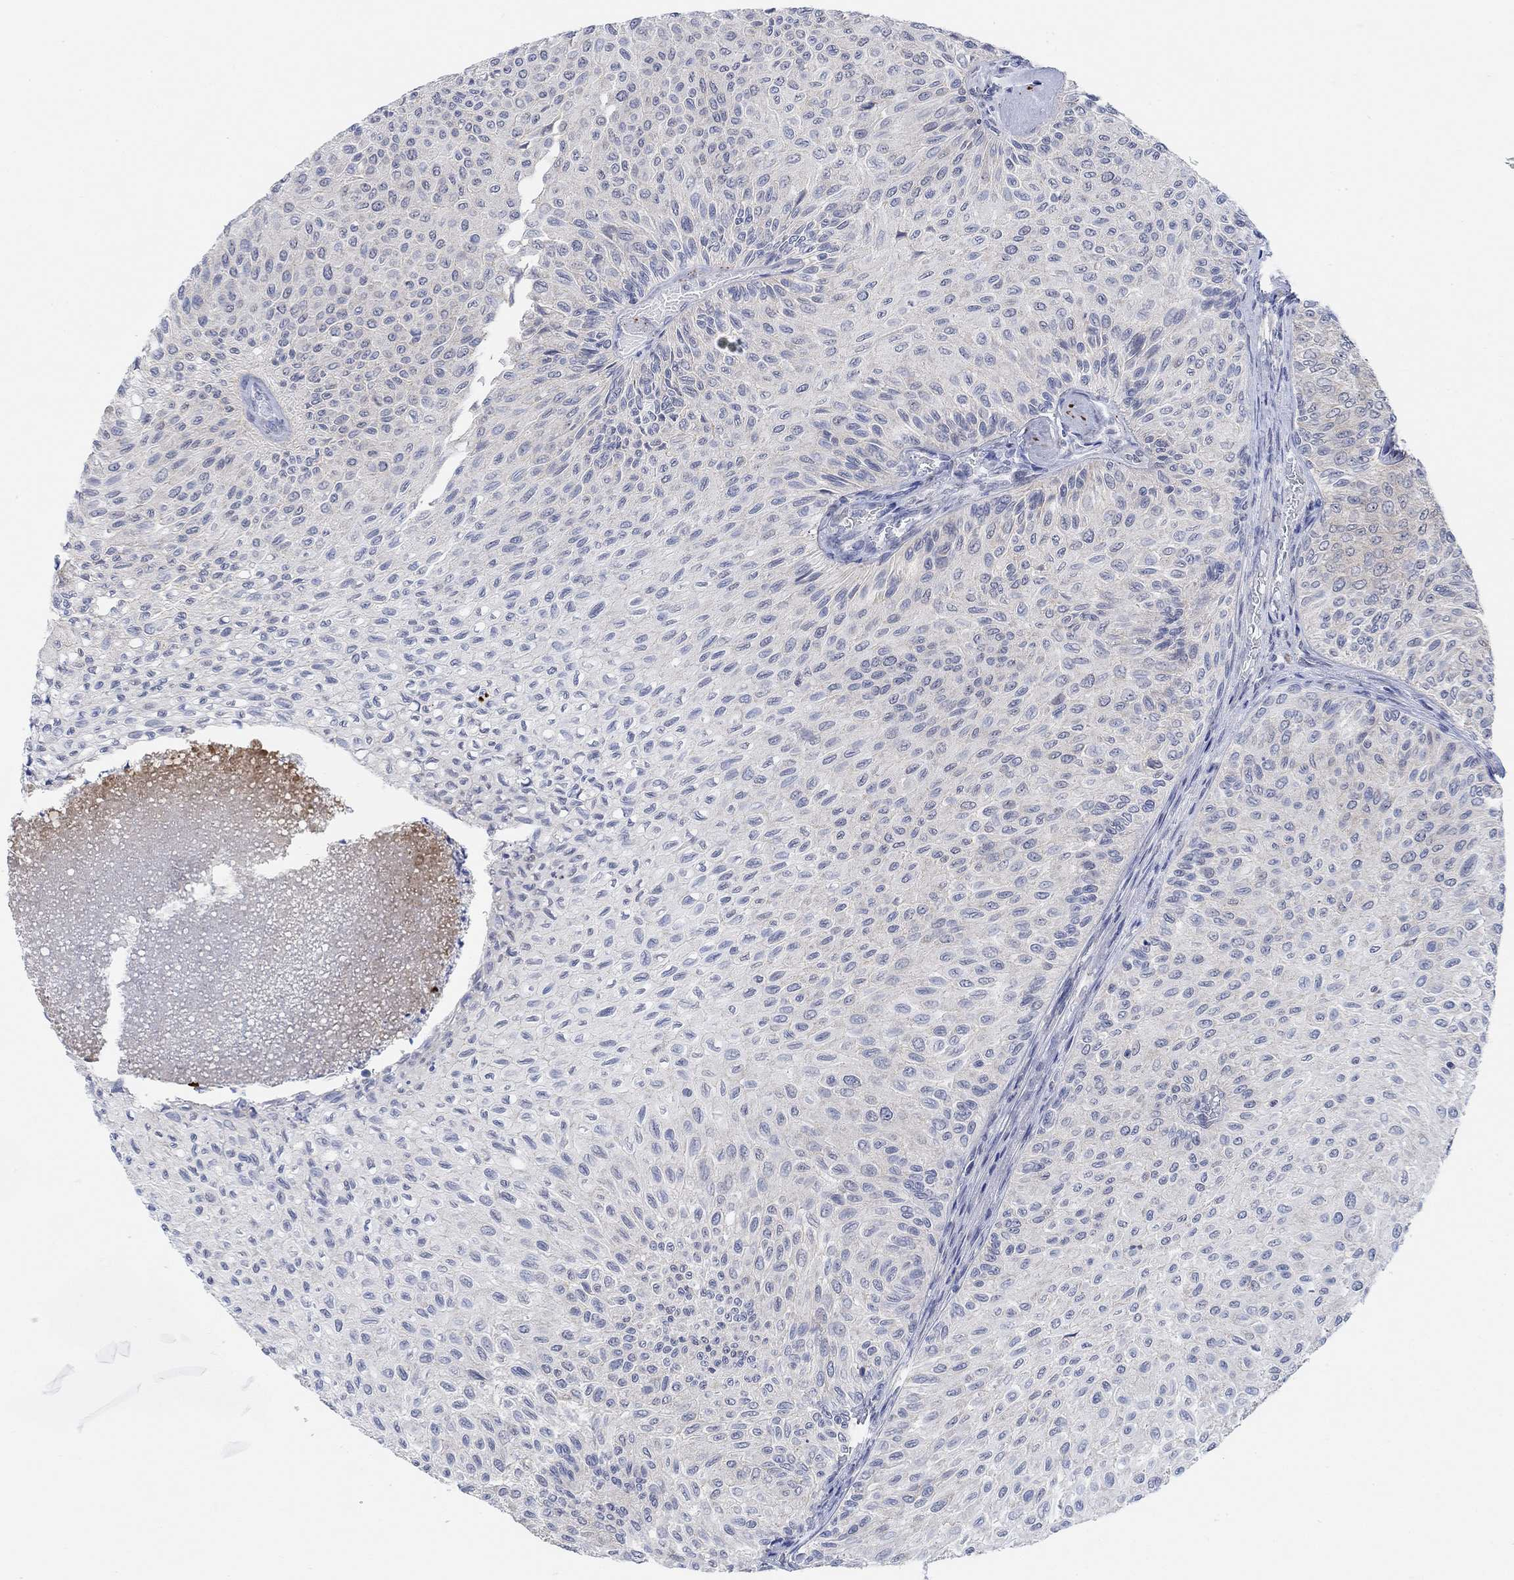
{"staining": {"intensity": "negative", "quantity": "none", "location": "none"}, "tissue": "urothelial cancer", "cell_type": "Tumor cells", "image_type": "cancer", "snomed": [{"axis": "morphology", "description": "Urothelial carcinoma, Low grade"}, {"axis": "topography", "description": "Urinary bladder"}], "caption": "The immunohistochemistry photomicrograph has no significant staining in tumor cells of urothelial cancer tissue.", "gene": "RIMS1", "patient": {"sex": "male", "age": 78}}